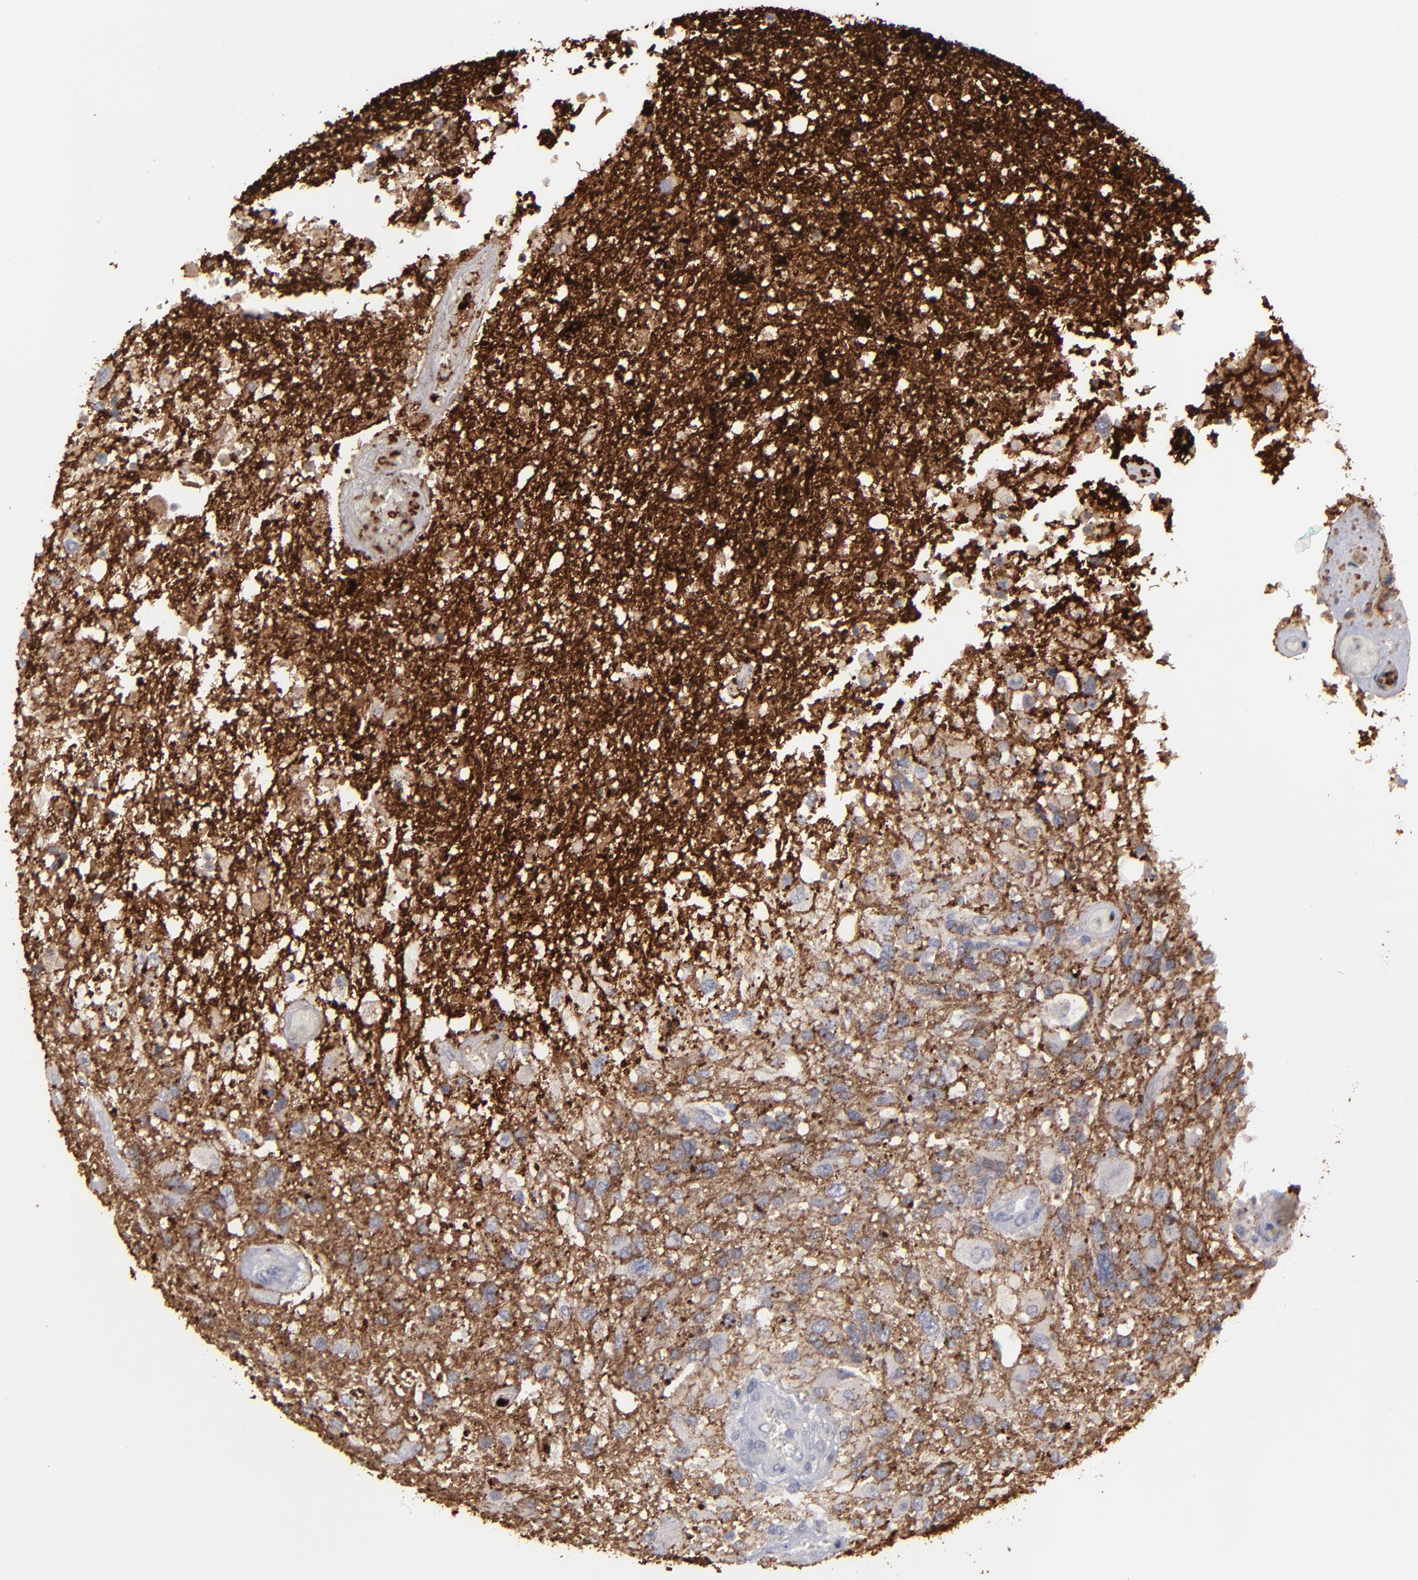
{"staining": {"intensity": "weak", "quantity": "25%-75%", "location": "cytoplasmic/membranous"}, "tissue": "glioma", "cell_type": "Tumor cells", "image_type": "cancer", "snomed": [{"axis": "morphology", "description": "Glioma, malignant, High grade"}, {"axis": "topography", "description": "Cerebral cortex"}], "caption": "Tumor cells display low levels of weak cytoplasmic/membranous positivity in about 25%-75% of cells in human malignant high-grade glioma.", "gene": "GPM6B", "patient": {"sex": "male", "age": 79}}